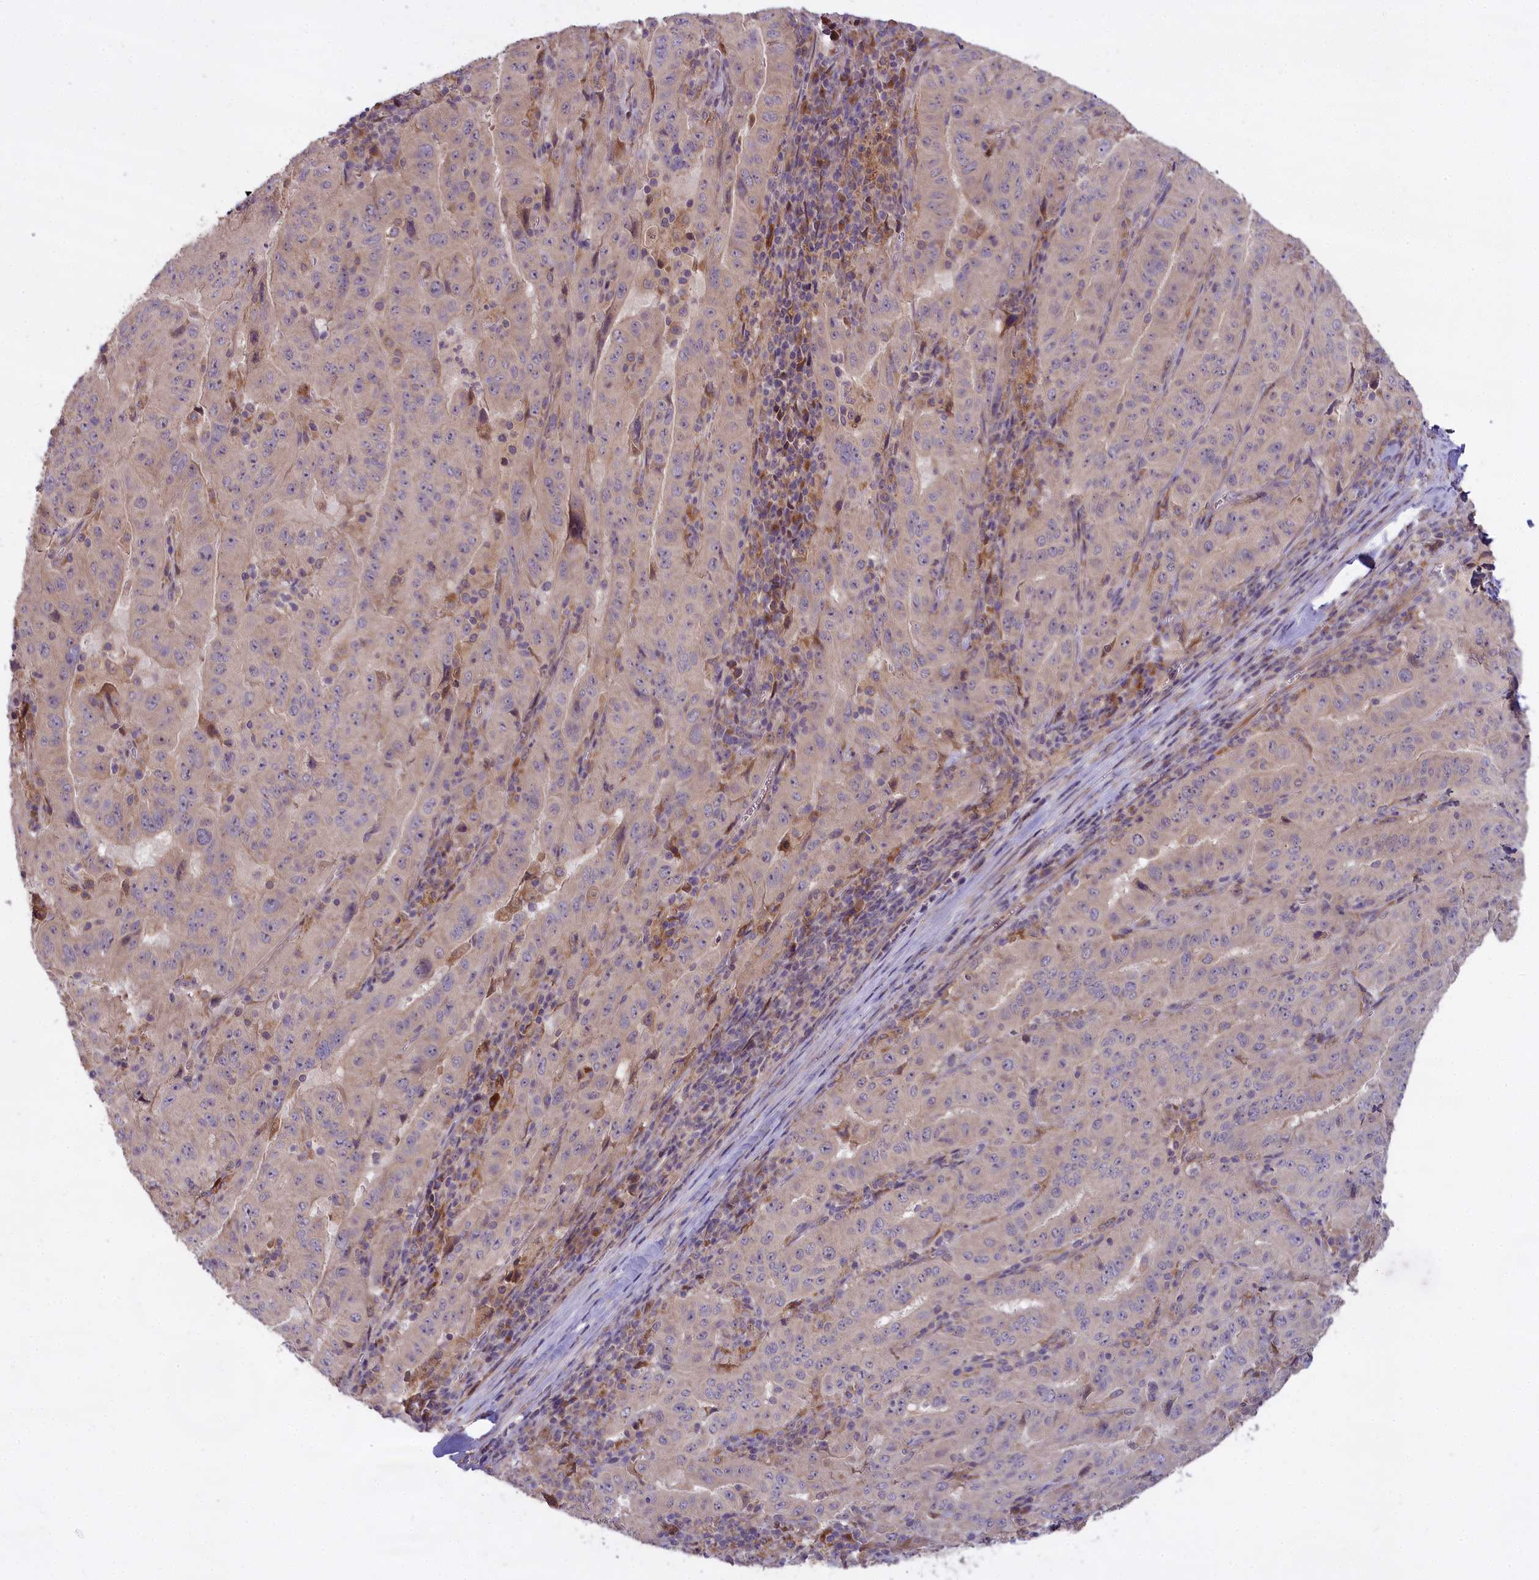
{"staining": {"intensity": "negative", "quantity": "none", "location": "none"}, "tissue": "pancreatic cancer", "cell_type": "Tumor cells", "image_type": "cancer", "snomed": [{"axis": "morphology", "description": "Adenocarcinoma, NOS"}, {"axis": "topography", "description": "Pancreas"}], "caption": "Tumor cells are negative for brown protein staining in adenocarcinoma (pancreatic).", "gene": "MEMO1", "patient": {"sex": "male", "age": 63}}